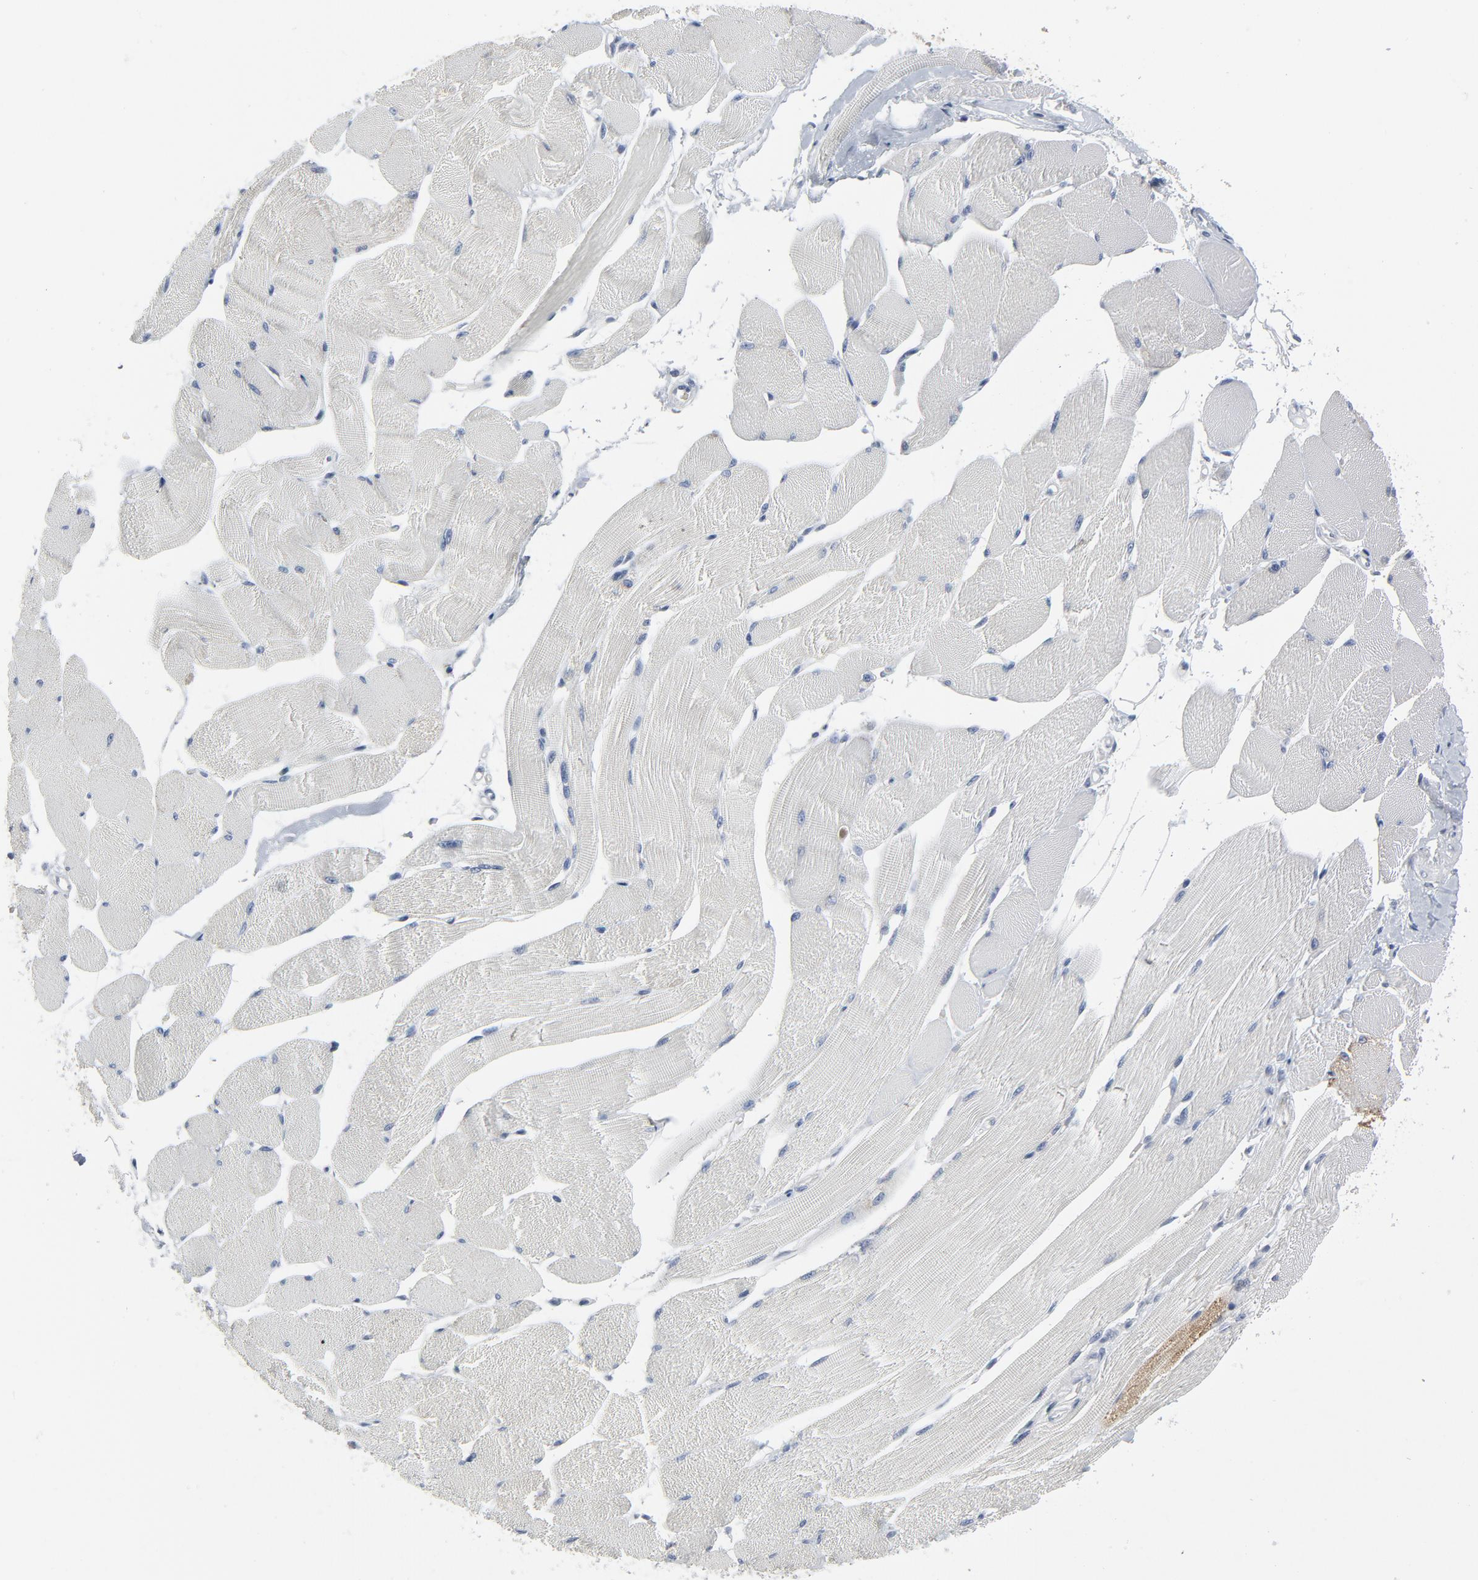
{"staining": {"intensity": "negative", "quantity": "none", "location": "none"}, "tissue": "skeletal muscle", "cell_type": "Myocytes", "image_type": "normal", "snomed": [{"axis": "morphology", "description": "Normal tissue, NOS"}, {"axis": "topography", "description": "Skeletal muscle"}, {"axis": "topography", "description": "Peripheral nerve tissue"}], "caption": "Immunohistochemical staining of normal skeletal muscle exhibits no significant positivity in myocytes.", "gene": "GPX2", "patient": {"sex": "female", "age": 84}}